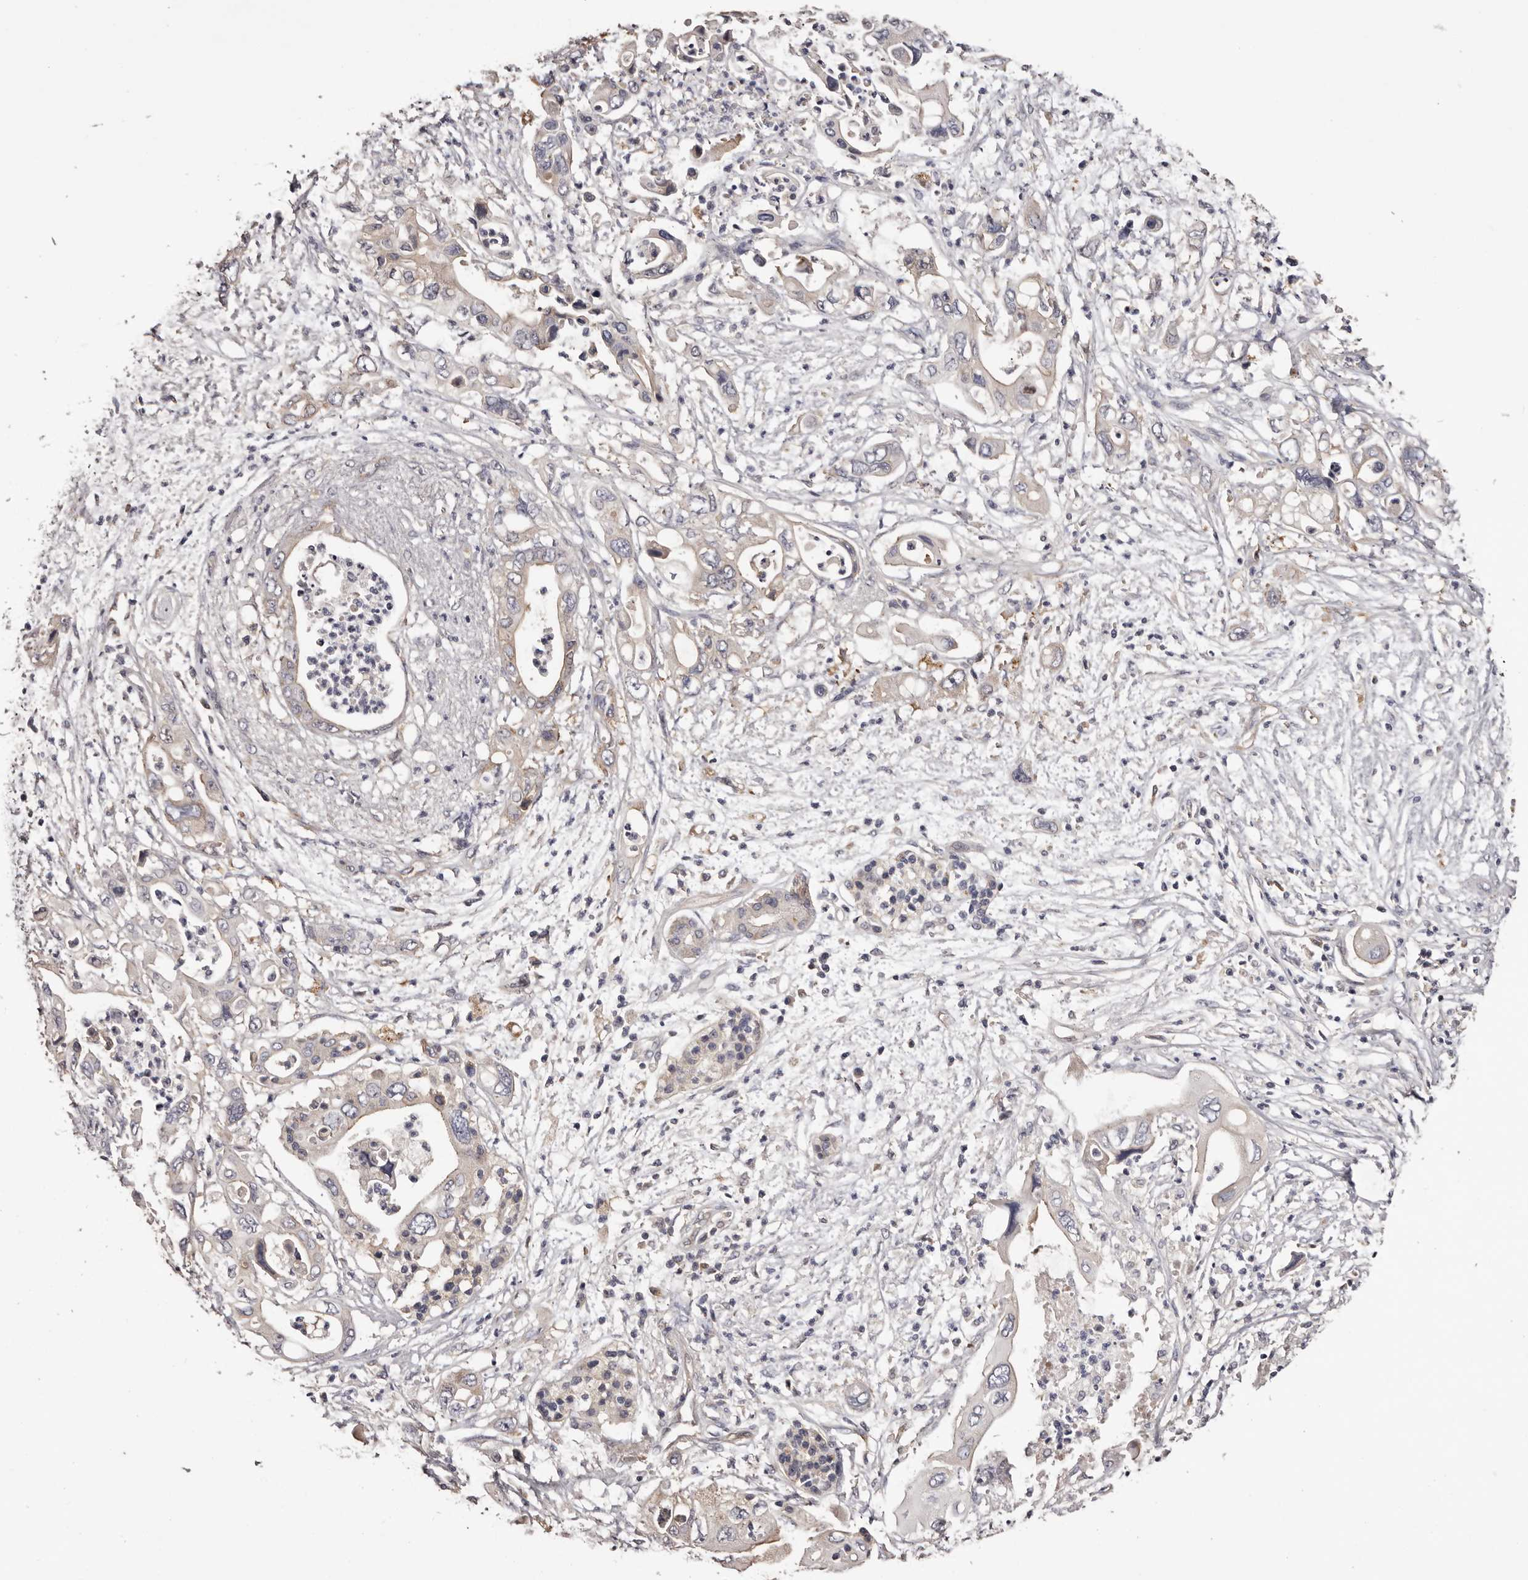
{"staining": {"intensity": "negative", "quantity": "none", "location": "none"}, "tissue": "pancreatic cancer", "cell_type": "Tumor cells", "image_type": "cancer", "snomed": [{"axis": "morphology", "description": "Adenocarcinoma, NOS"}, {"axis": "topography", "description": "Pancreas"}], "caption": "Micrograph shows no significant protein positivity in tumor cells of adenocarcinoma (pancreatic).", "gene": "LTV1", "patient": {"sex": "male", "age": 66}}